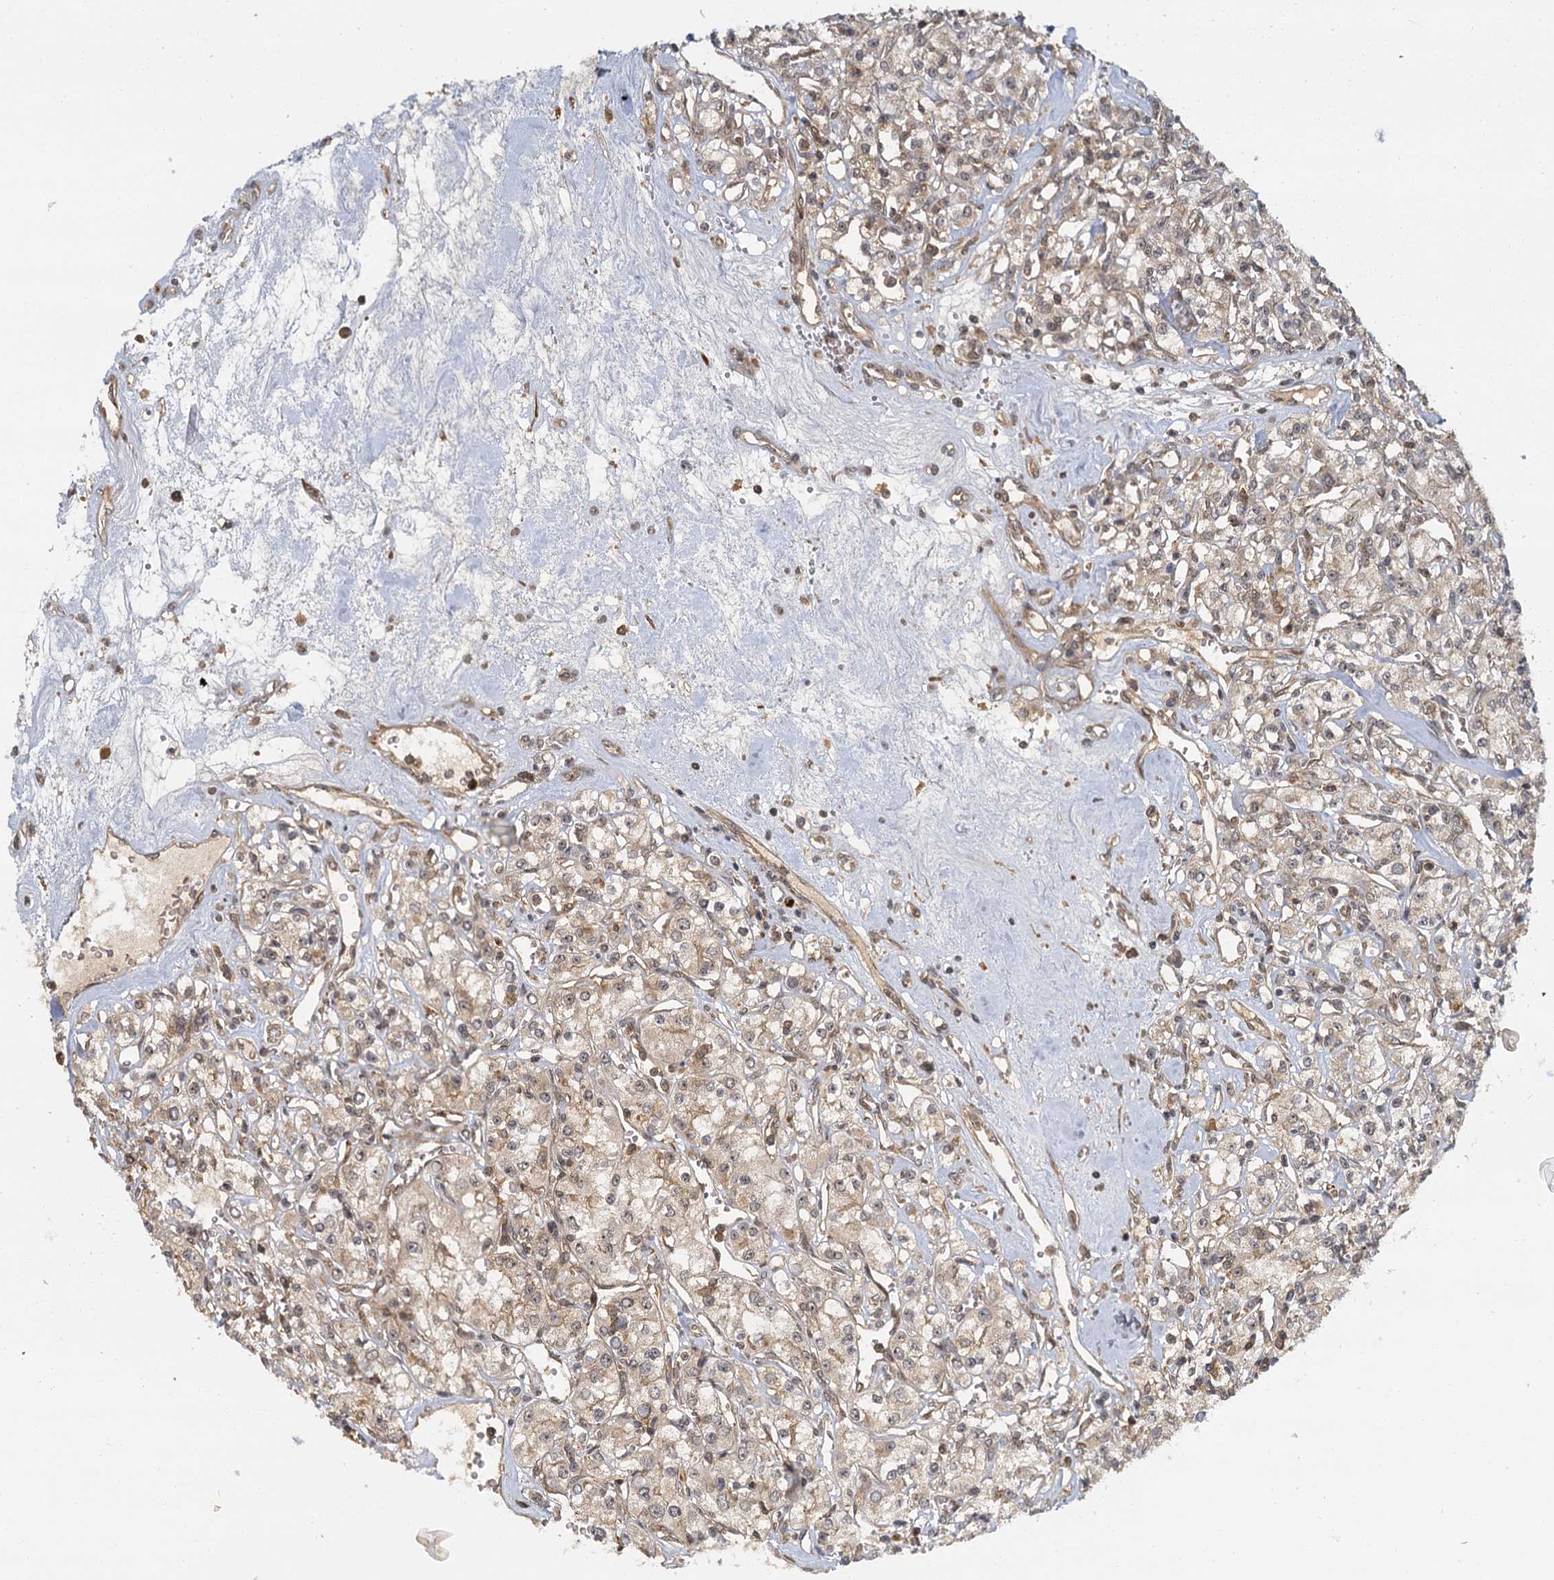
{"staining": {"intensity": "weak", "quantity": "<25%", "location": "cytoplasmic/membranous"}, "tissue": "renal cancer", "cell_type": "Tumor cells", "image_type": "cancer", "snomed": [{"axis": "morphology", "description": "Adenocarcinoma, NOS"}, {"axis": "topography", "description": "Kidney"}], "caption": "Immunohistochemical staining of human renal cancer displays no significant positivity in tumor cells.", "gene": "ZNF549", "patient": {"sex": "female", "age": 59}}